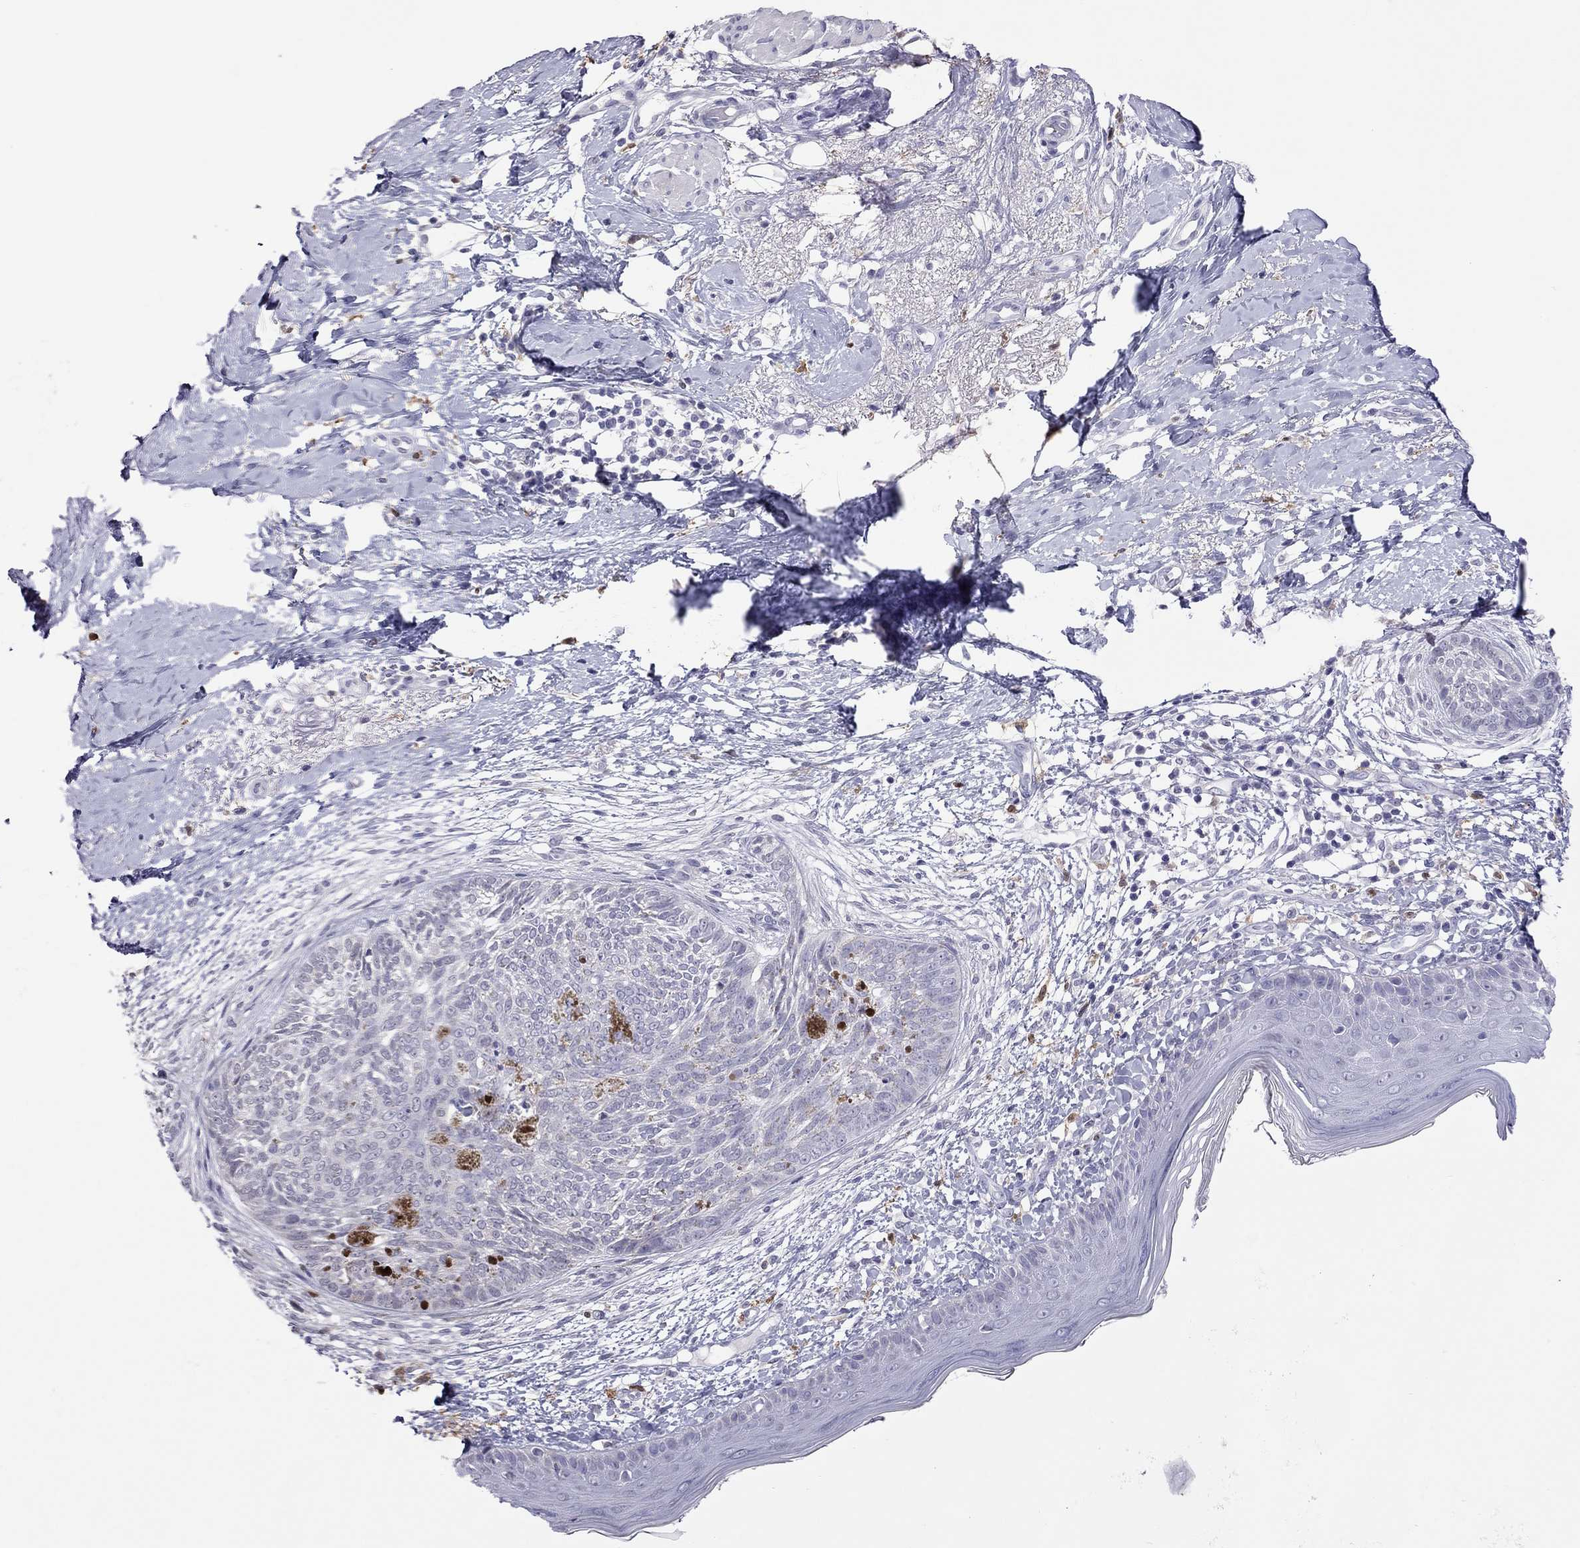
{"staining": {"intensity": "negative", "quantity": "none", "location": "none"}, "tissue": "skin cancer", "cell_type": "Tumor cells", "image_type": "cancer", "snomed": [{"axis": "morphology", "description": "Normal tissue, NOS"}, {"axis": "morphology", "description": "Basal cell carcinoma"}, {"axis": "topography", "description": "Skin"}], "caption": "A high-resolution histopathology image shows immunohistochemistry staining of skin cancer, which shows no significant positivity in tumor cells.", "gene": "PPP1R3A", "patient": {"sex": "male", "age": 84}}